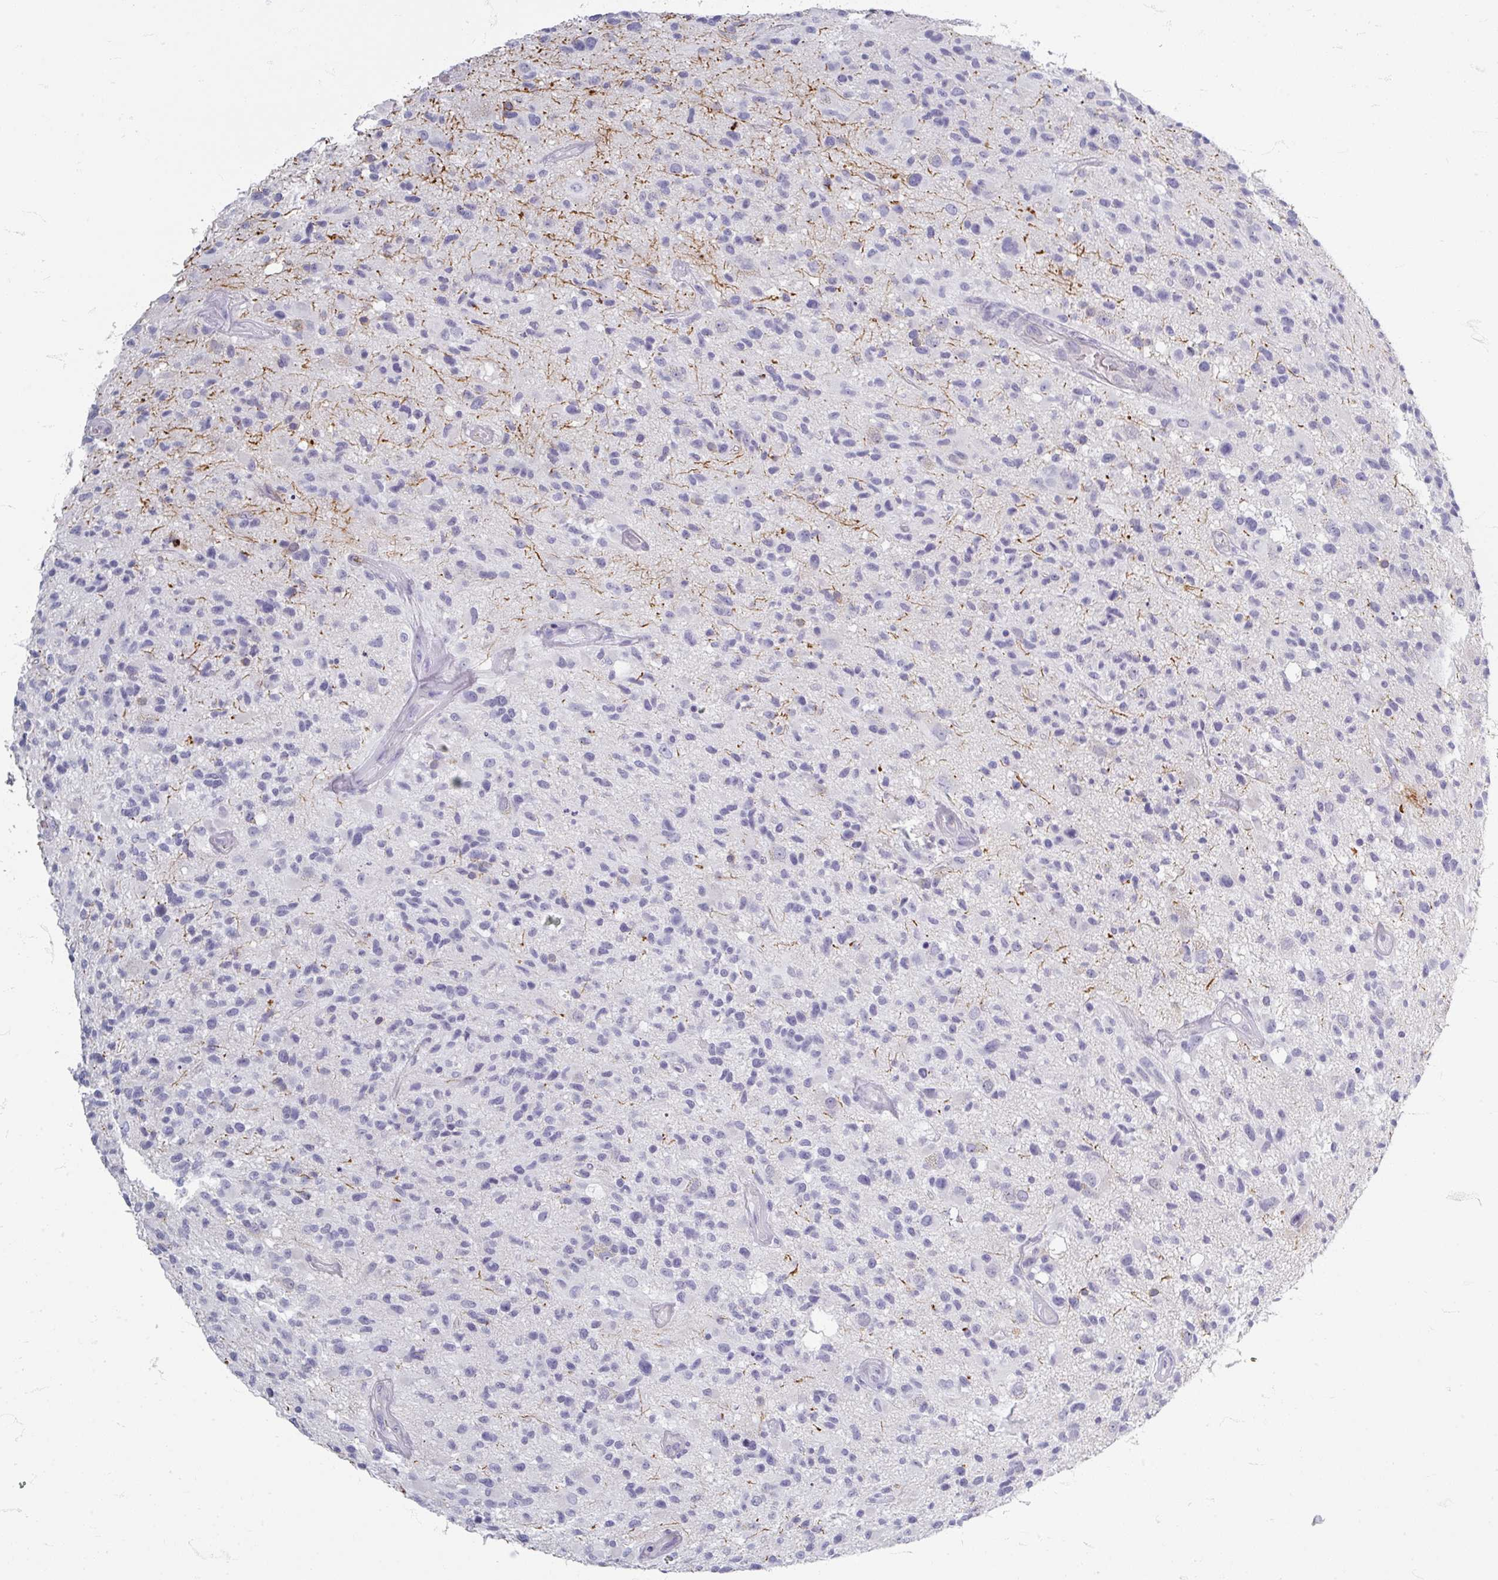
{"staining": {"intensity": "negative", "quantity": "none", "location": "none"}, "tissue": "glioma", "cell_type": "Tumor cells", "image_type": "cancer", "snomed": [{"axis": "morphology", "description": "Glioma, malignant, High grade"}, {"axis": "morphology", "description": "Glioblastoma, NOS"}, {"axis": "topography", "description": "Brain"}], "caption": "IHC image of neoplastic tissue: glioma stained with DAB displays no significant protein staining in tumor cells. Brightfield microscopy of IHC stained with DAB (brown) and hematoxylin (blue), captured at high magnification.", "gene": "ZNF878", "patient": {"sex": "male", "age": 60}}